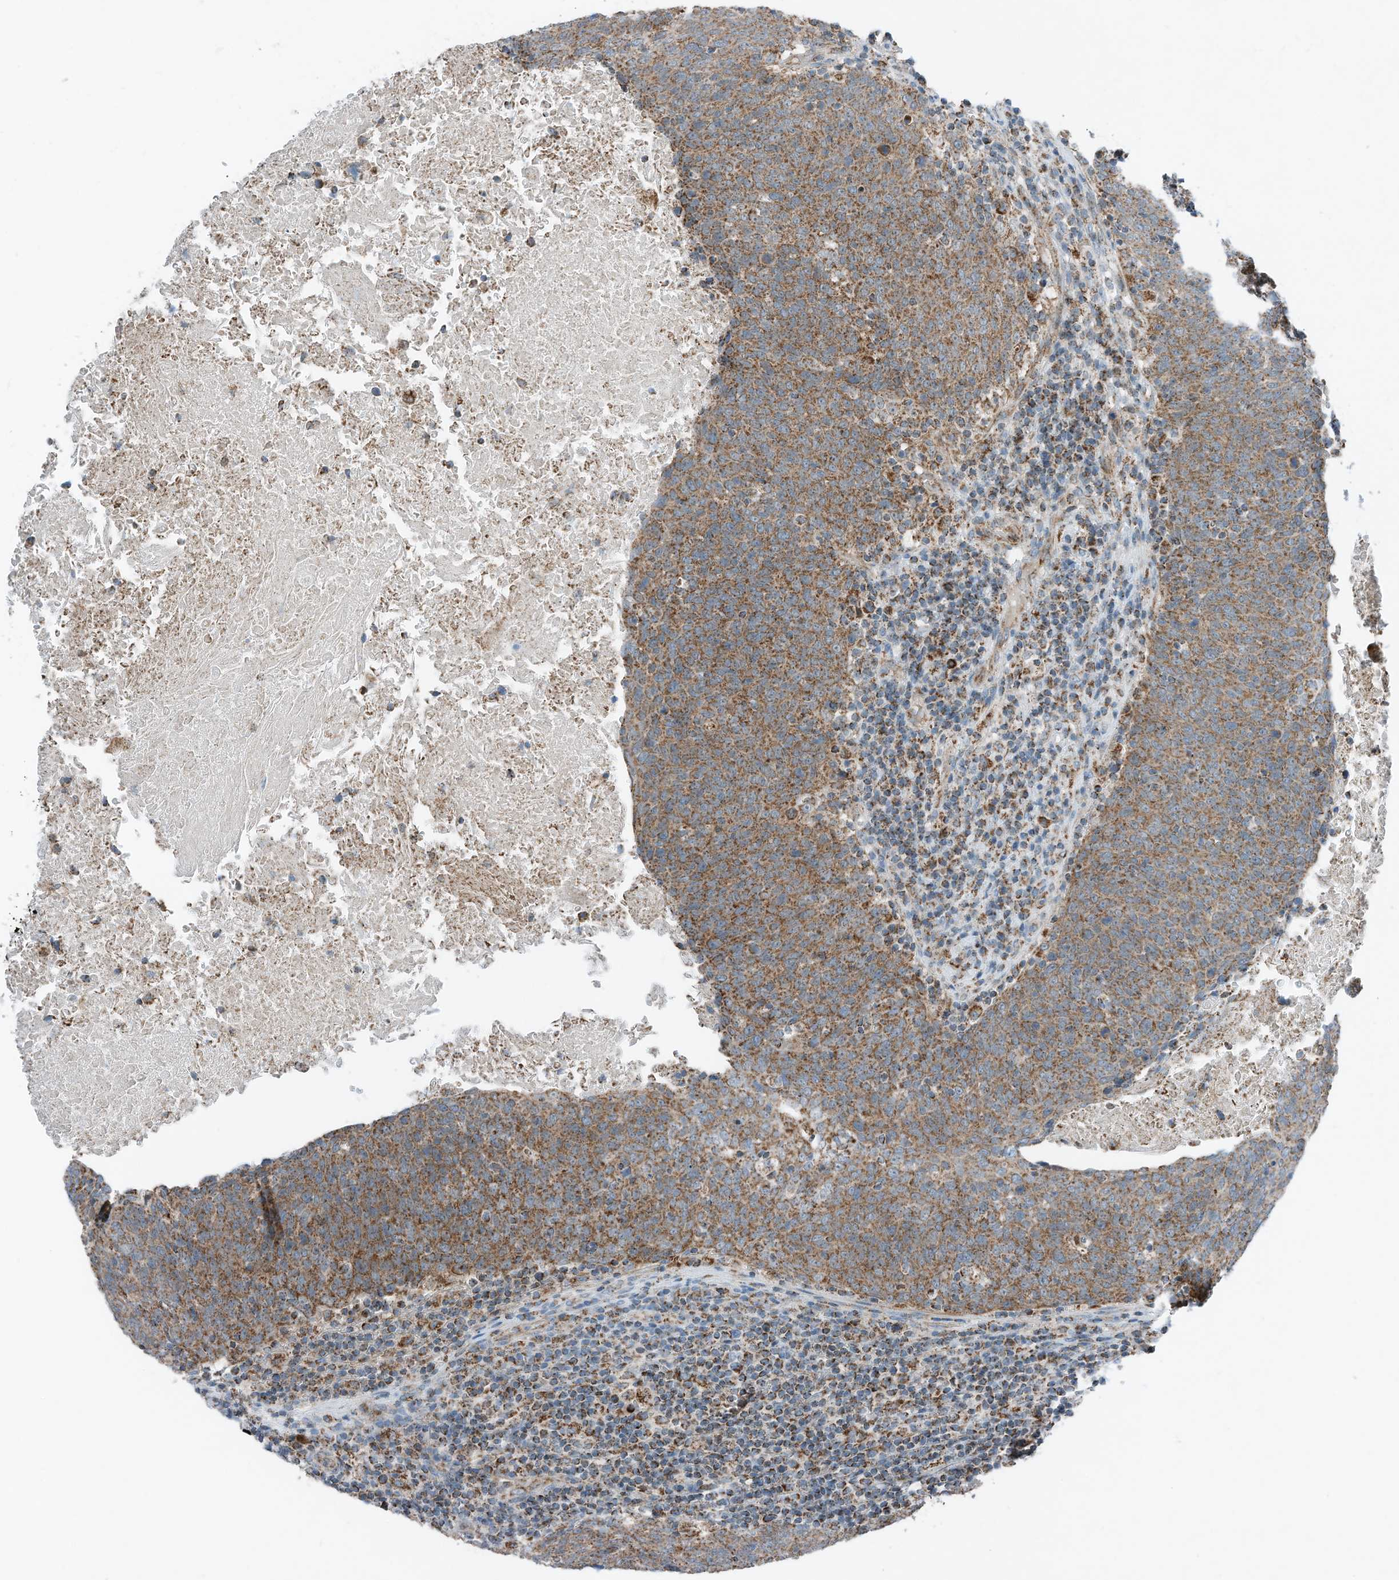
{"staining": {"intensity": "moderate", "quantity": ">75%", "location": "cytoplasmic/membranous"}, "tissue": "head and neck cancer", "cell_type": "Tumor cells", "image_type": "cancer", "snomed": [{"axis": "morphology", "description": "Squamous cell carcinoma, NOS"}, {"axis": "morphology", "description": "Squamous cell carcinoma, metastatic, NOS"}, {"axis": "topography", "description": "Lymph node"}, {"axis": "topography", "description": "Head-Neck"}], "caption": "A brown stain shows moderate cytoplasmic/membranous positivity of a protein in head and neck cancer (metastatic squamous cell carcinoma) tumor cells.", "gene": "RMND1", "patient": {"sex": "male", "age": 62}}